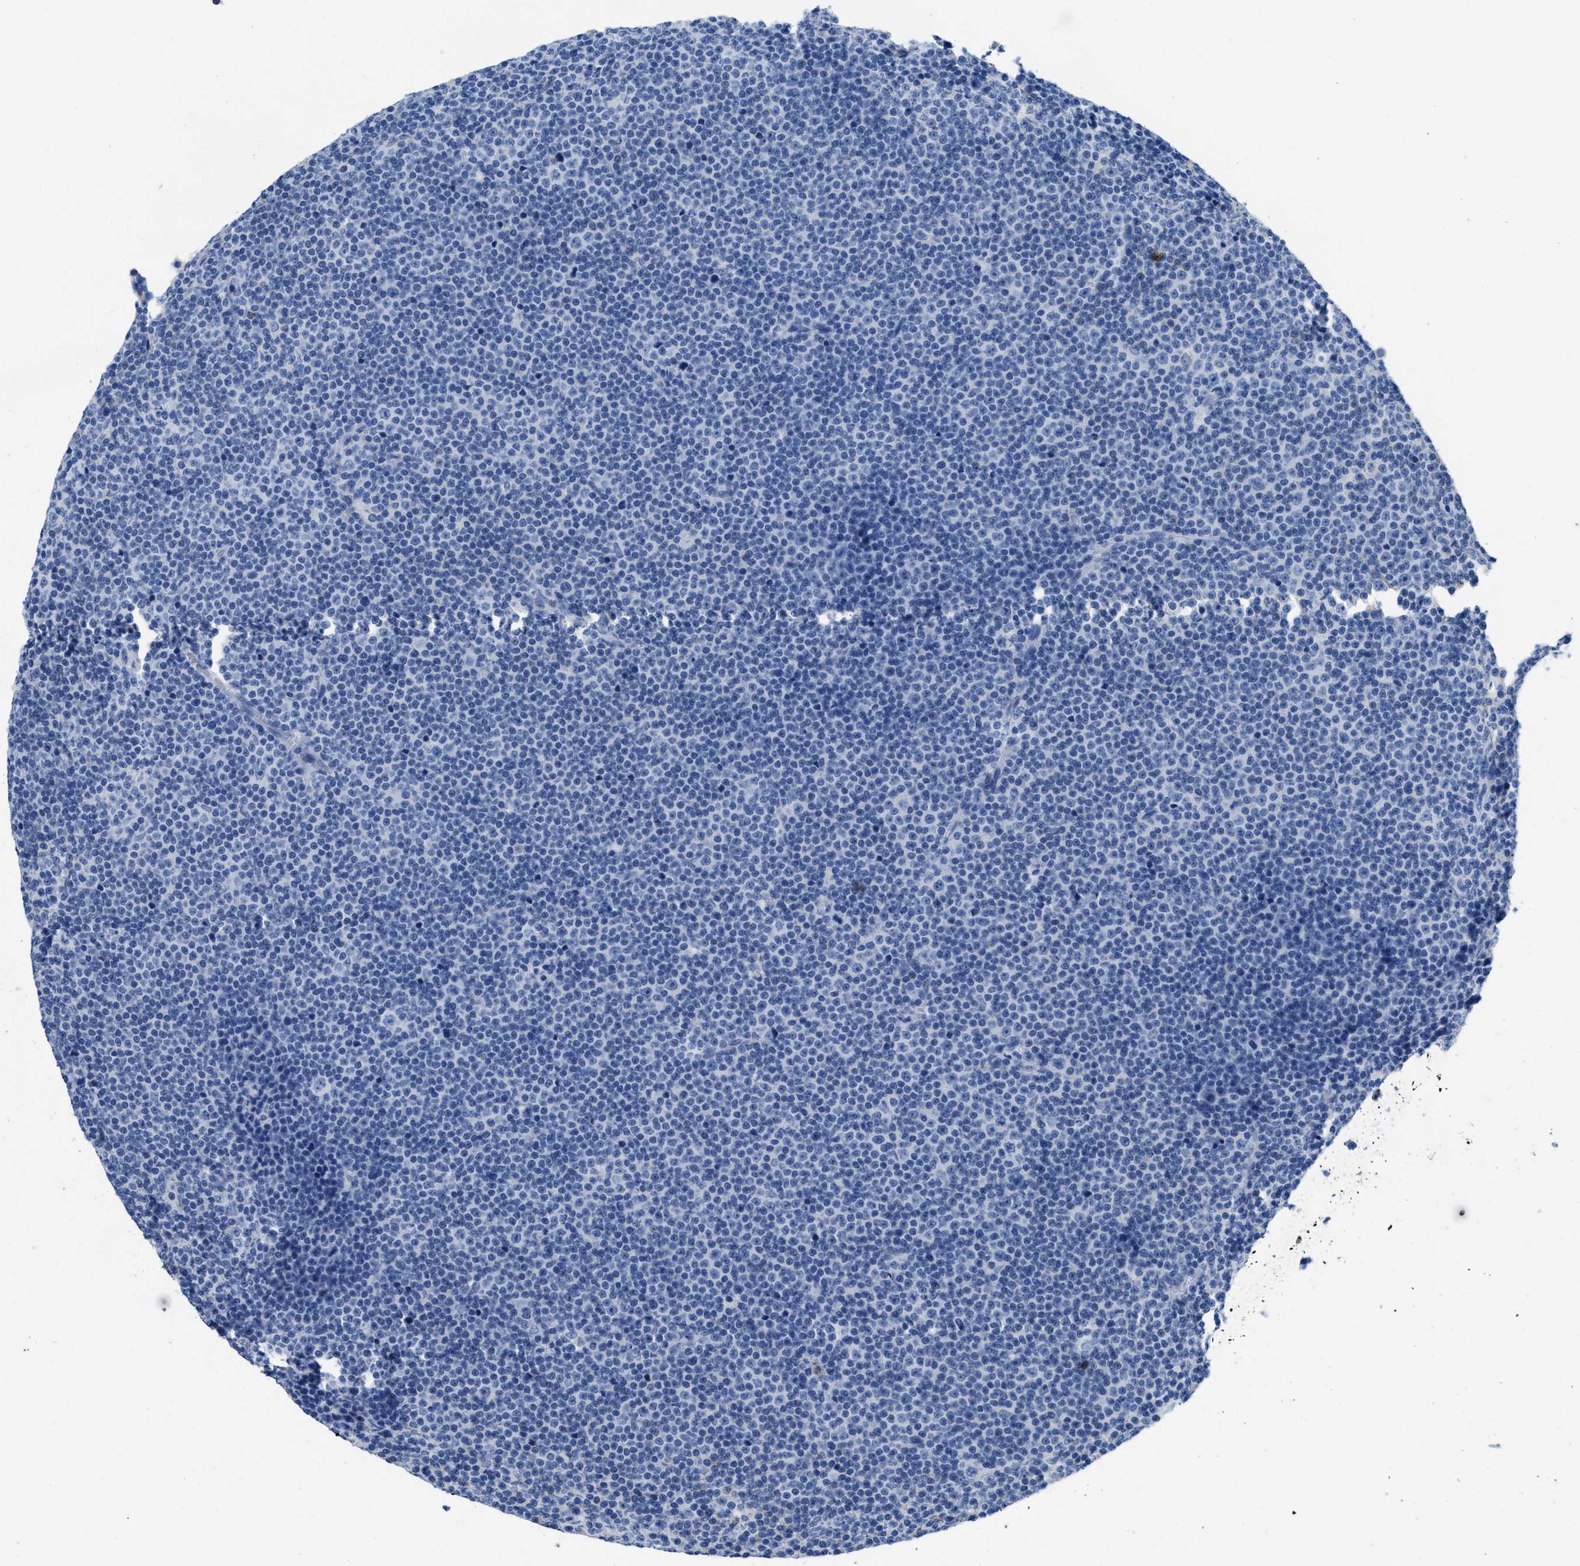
{"staining": {"intensity": "negative", "quantity": "none", "location": "none"}, "tissue": "lymphoma", "cell_type": "Tumor cells", "image_type": "cancer", "snomed": [{"axis": "morphology", "description": "Malignant lymphoma, non-Hodgkin's type, Low grade"}, {"axis": "topography", "description": "Lymph node"}], "caption": "Immunohistochemical staining of human lymphoma displays no significant staining in tumor cells.", "gene": "CR1", "patient": {"sex": "female", "age": 67}}